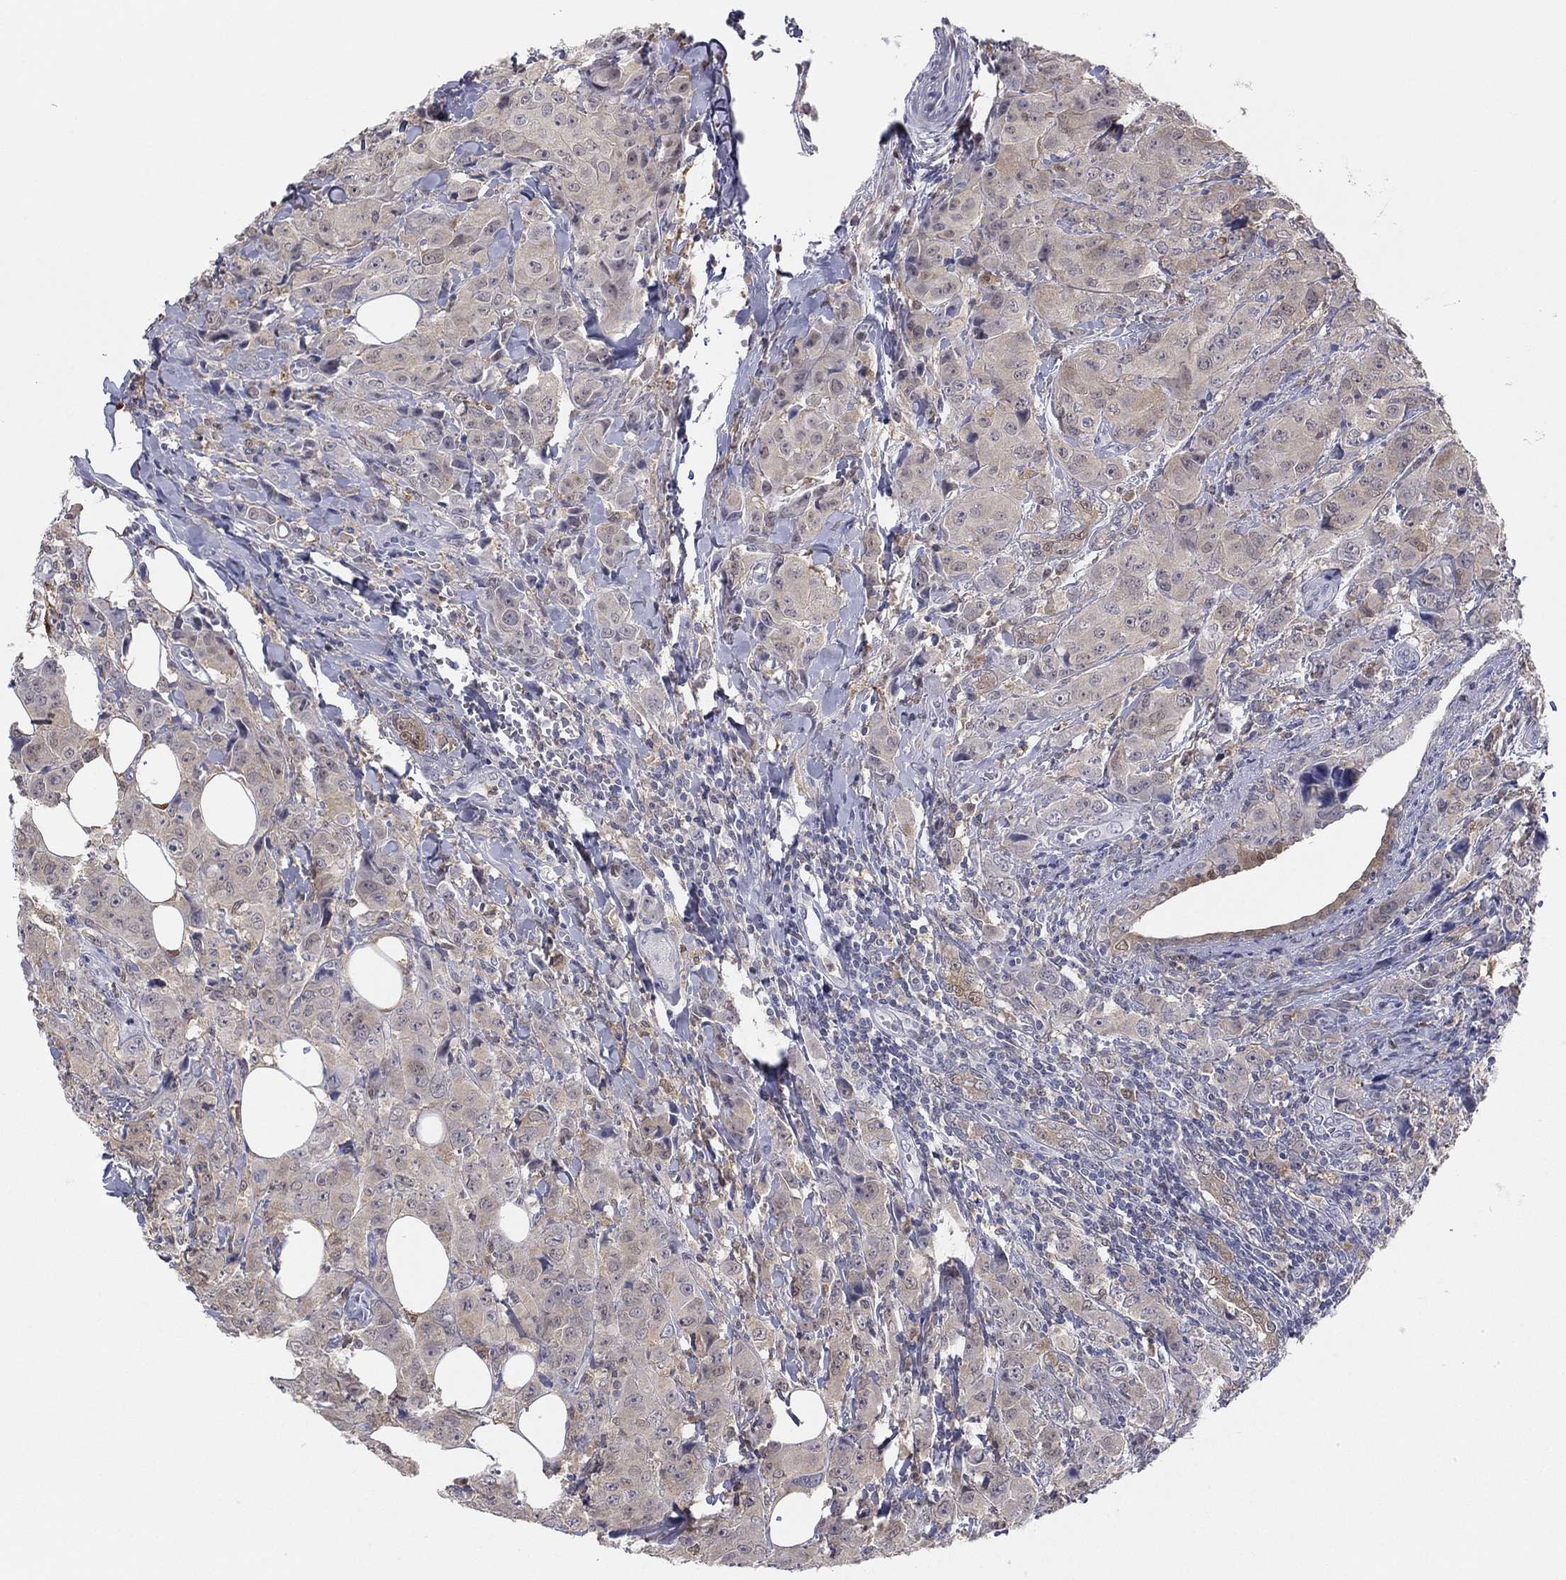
{"staining": {"intensity": "negative", "quantity": "none", "location": "none"}, "tissue": "breast cancer", "cell_type": "Tumor cells", "image_type": "cancer", "snomed": [{"axis": "morphology", "description": "Duct carcinoma"}, {"axis": "topography", "description": "Breast"}], "caption": "DAB immunohistochemical staining of human breast cancer displays no significant positivity in tumor cells.", "gene": "PDXK", "patient": {"sex": "female", "age": 43}}